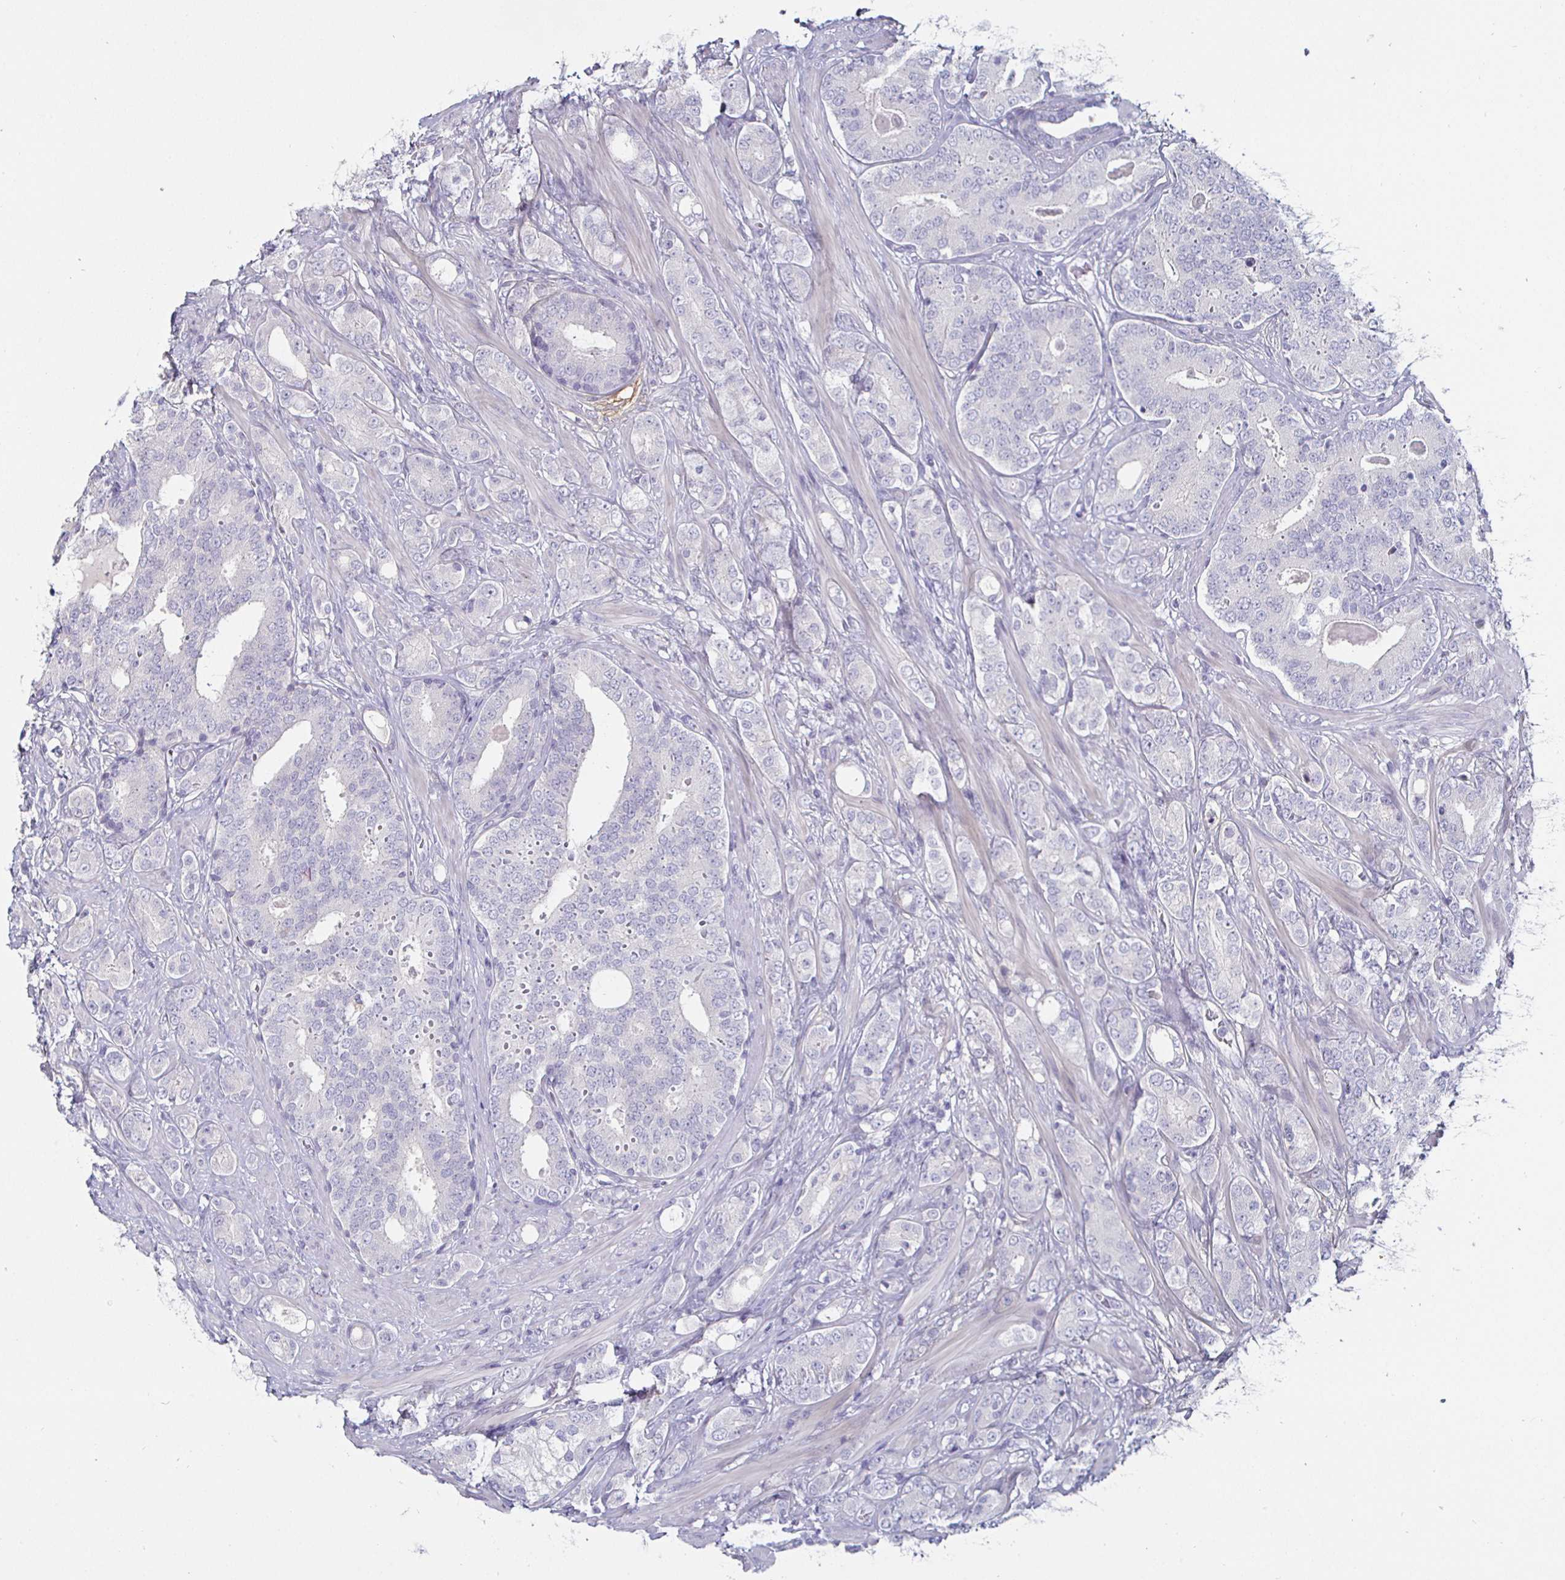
{"staining": {"intensity": "negative", "quantity": "none", "location": "none"}, "tissue": "prostate cancer", "cell_type": "Tumor cells", "image_type": "cancer", "snomed": [{"axis": "morphology", "description": "Adenocarcinoma, High grade"}, {"axis": "topography", "description": "Prostate"}], "caption": "Immunohistochemical staining of prostate cancer (adenocarcinoma (high-grade)) demonstrates no significant positivity in tumor cells.", "gene": "ENPP1", "patient": {"sex": "male", "age": 62}}